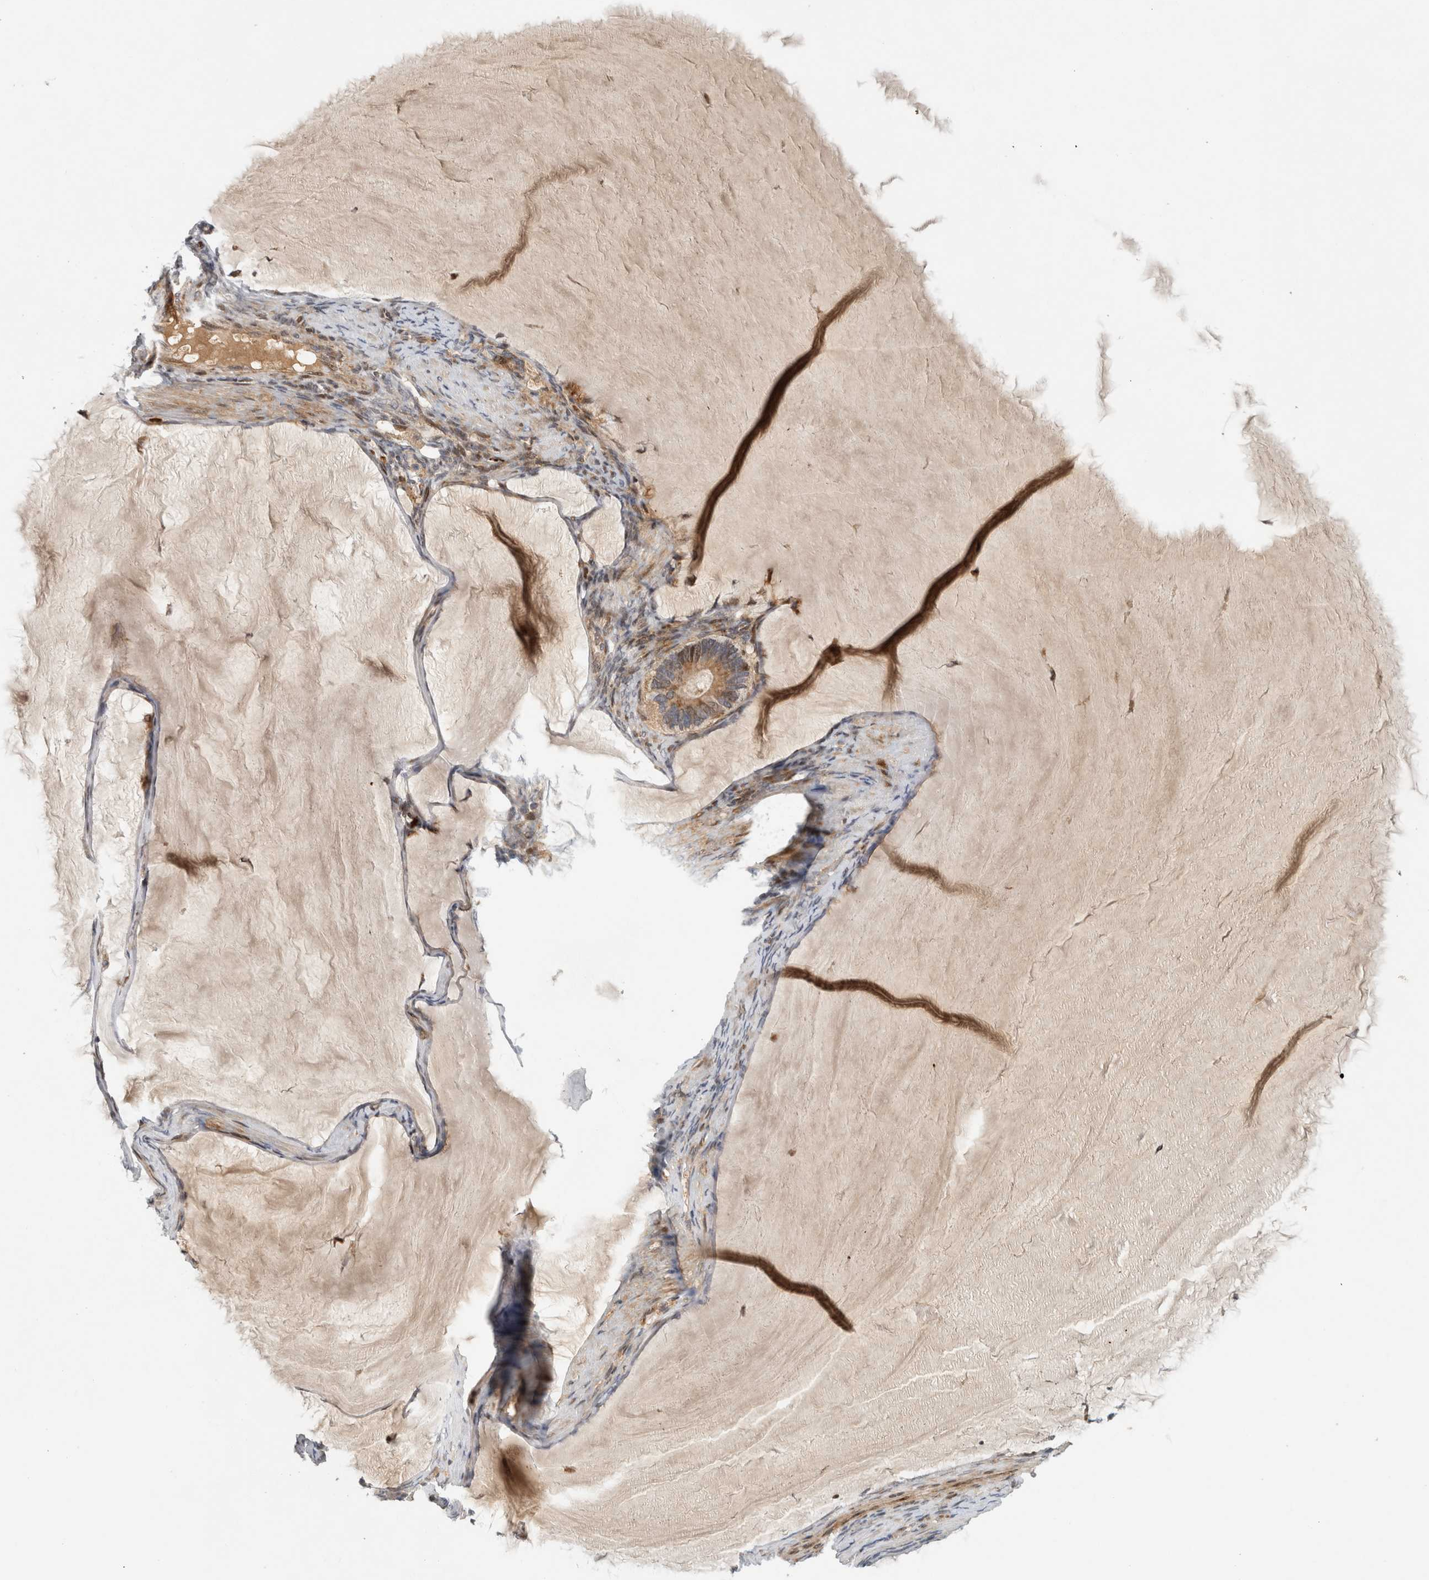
{"staining": {"intensity": "moderate", "quantity": "25%-75%", "location": "cytoplasmic/membranous,nuclear"}, "tissue": "ovarian cancer", "cell_type": "Tumor cells", "image_type": "cancer", "snomed": [{"axis": "morphology", "description": "Cystadenocarcinoma, mucinous, NOS"}, {"axis": "topography", "description": "Ovary"}], "caption": "Mucinous cystadenocarcinoma (ovarian) stained with DAB immunohistochemistry reveals medium levels of moderate cytoplasmic/membranous and nuclear staining in about 25%-75% of tumor cells. (Stains: DAB (3,3'-diaminobenzidine) in brown, nuclei in blue, Microscopy: brightfield microscopy at high magnification).", "gene": "RBM48", "patient": {"sex": "female", "age": 61}}